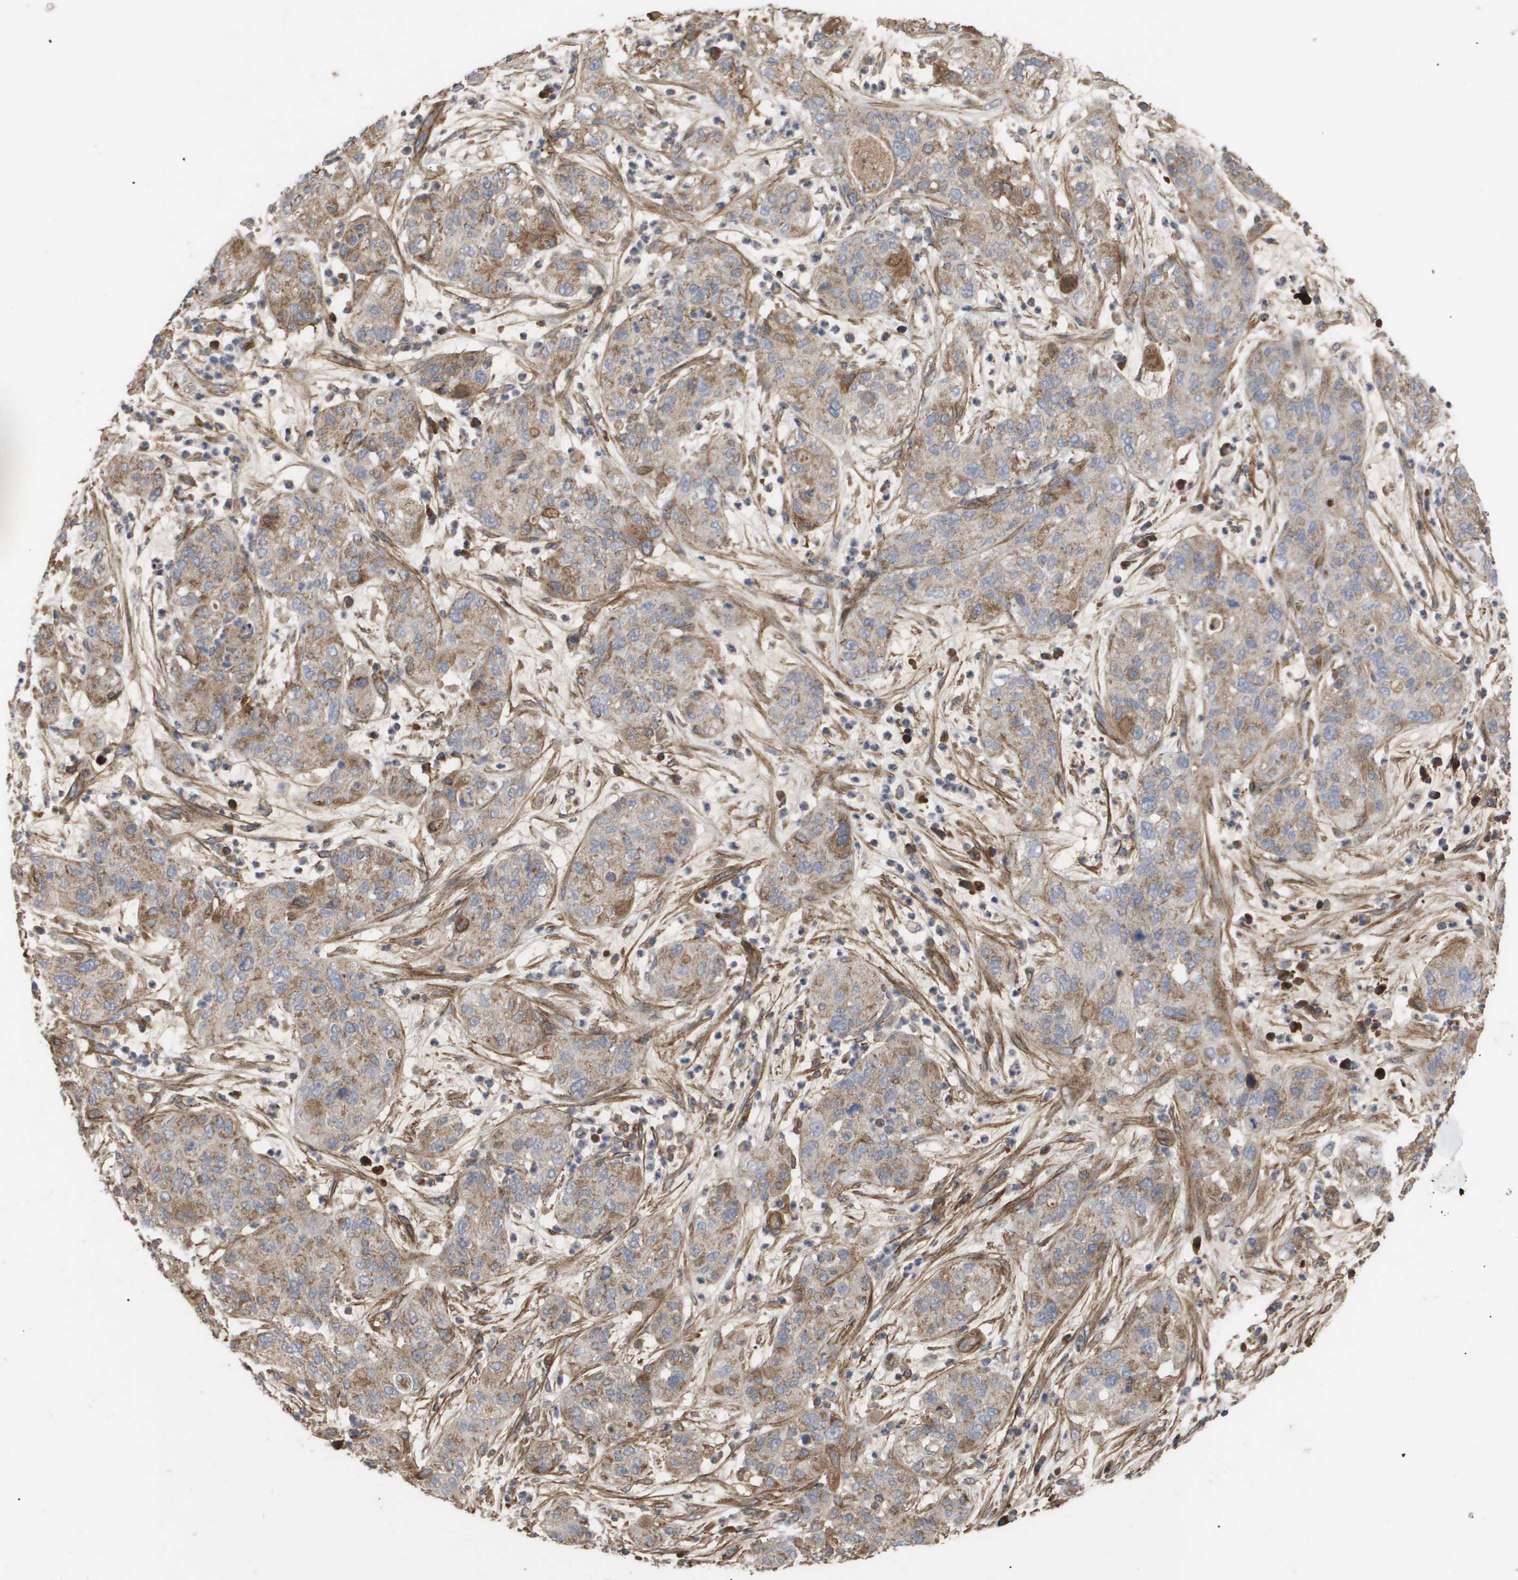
{"staining": {"intensity": "moderate", "quantity": "25%-75%", "location": "cytoplasmic/membranous"}, "tissue": "pancreatic cancer", "cell_type": "Tumor cells", "image_type": "cancer", "snomed": [{"axis": "morphology", "description": "Adenocarcinoma, NOS"}, {"axis": "topography", "description": "Pancreas"}], "caption": "Approximately 25%-75% of tumor cells in human adenocarcinoma (pancreatic) display moderate cytoplasmic/membranous protein positivity as visualized by brown immunohistochemical staining.", "gene": "TNS1", "patient": {"sex": "female", "age": 78}}